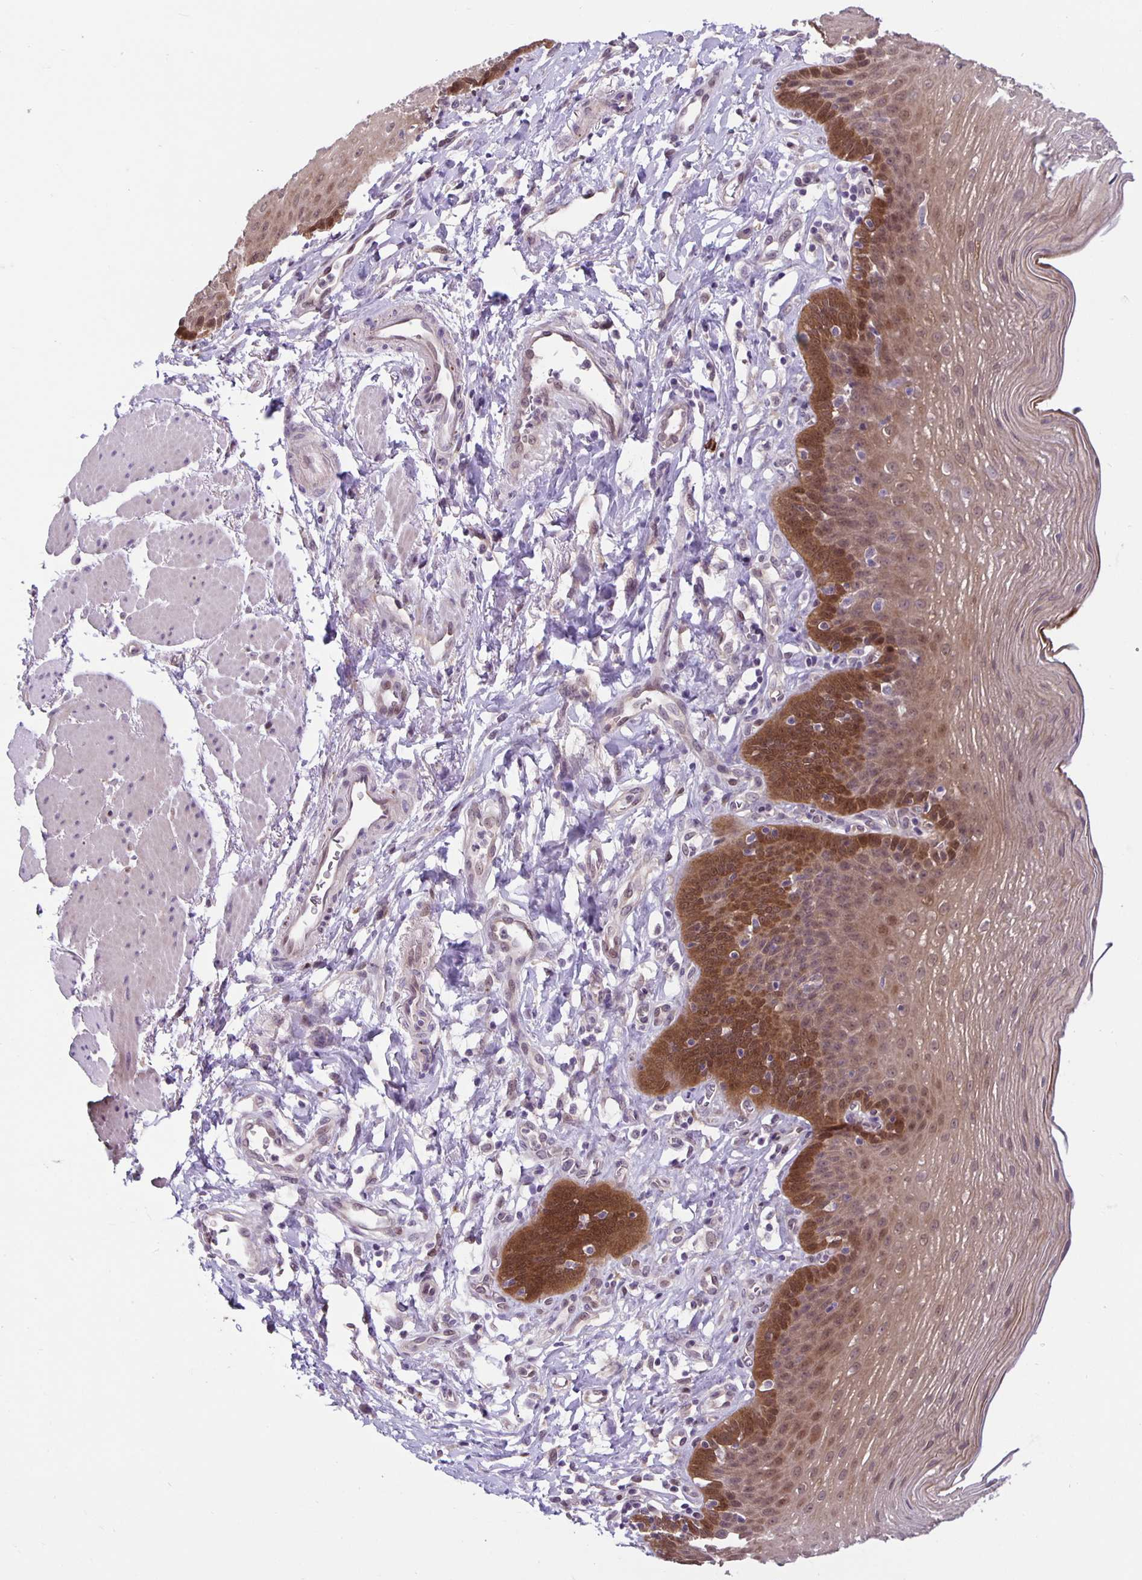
{"staining": {"intensity": "moderate", "quantity": "25%-75%", "location": "cytoplasmic/membranous,nuclear"}, "tissue": "esophagus", "cell_type": "Squamous epithelial cells", "image_type": "normal", "snomed": [{"axis": "morphology", "description": "Normal tissue, NOS"}, {"axis": "topography", "description": "Esophagus"}], "caption": "Esophagus stained with a brown dye demonstrates moderate cytoplasmic/membranous,nuclear positive positivity in approximately 25%-75% of squamous epithelial cells.", "gene": "TAX1BP3", "patient": {"sex": "female", "age": 81}}